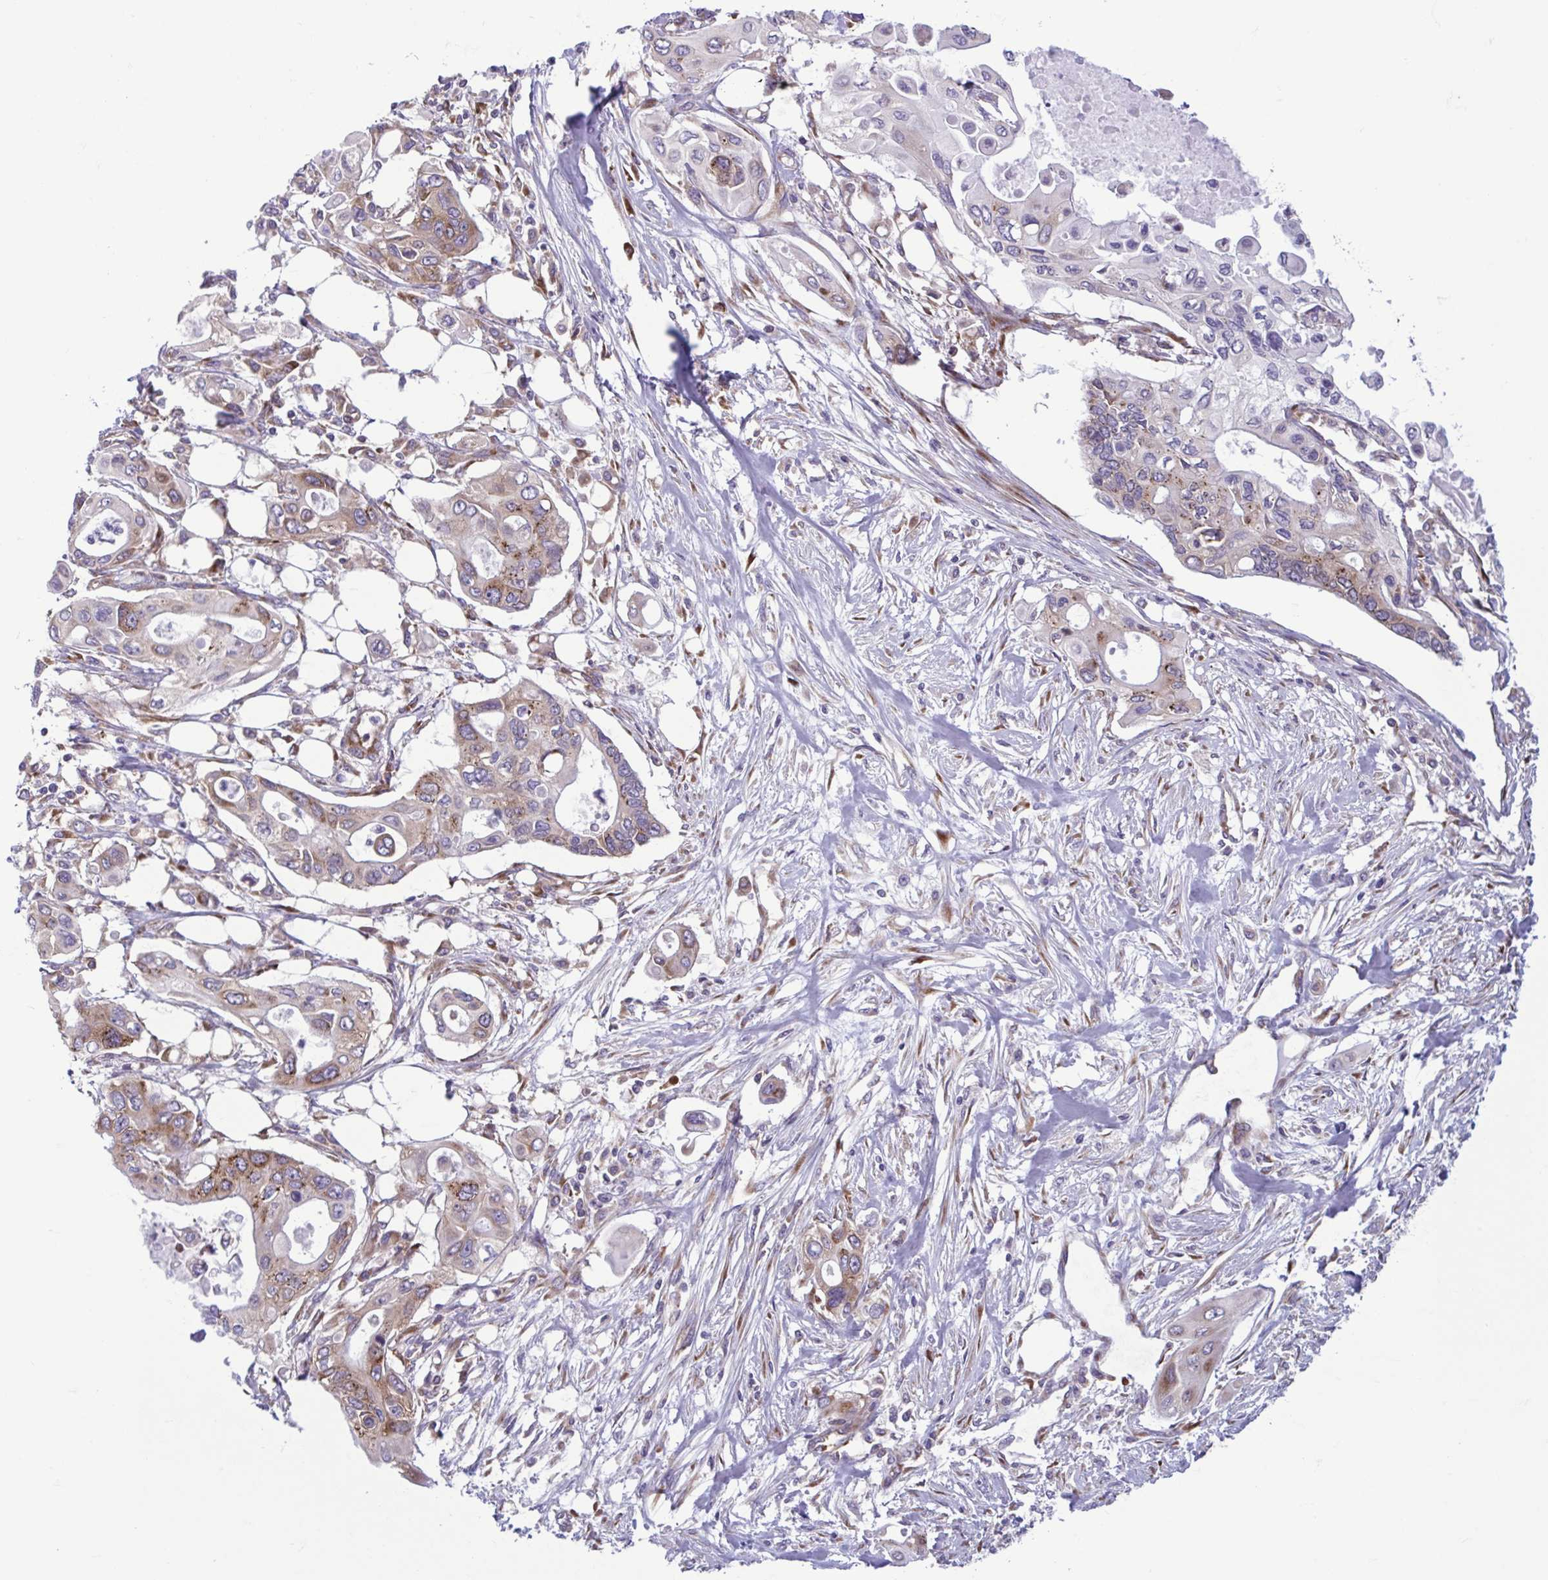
{"staining": {"intensity": "strong", "quantity": "25%-75%", "location": "cytoplasmic/membranous"}, "tissue": "pancreatic cancer", "cell_type": "Tumor cells", "image_type": "cancer", "snomed": [{"axis": "morphology", "description": "Adenocarcinoma, NOS"}, {"axis": "topography", "description": "Pancreas"}], "caption": "Pancreatic cancer (adenocarcinoma) stained with immunohistochemistry (IHC) reveals strong cytoplasmic/membranous staining in approximately 25%-75% of tumor cells. Nuclei are stained in blue.", "gene": "RPS16", "patient": {"sex": "female", "age": 63}}